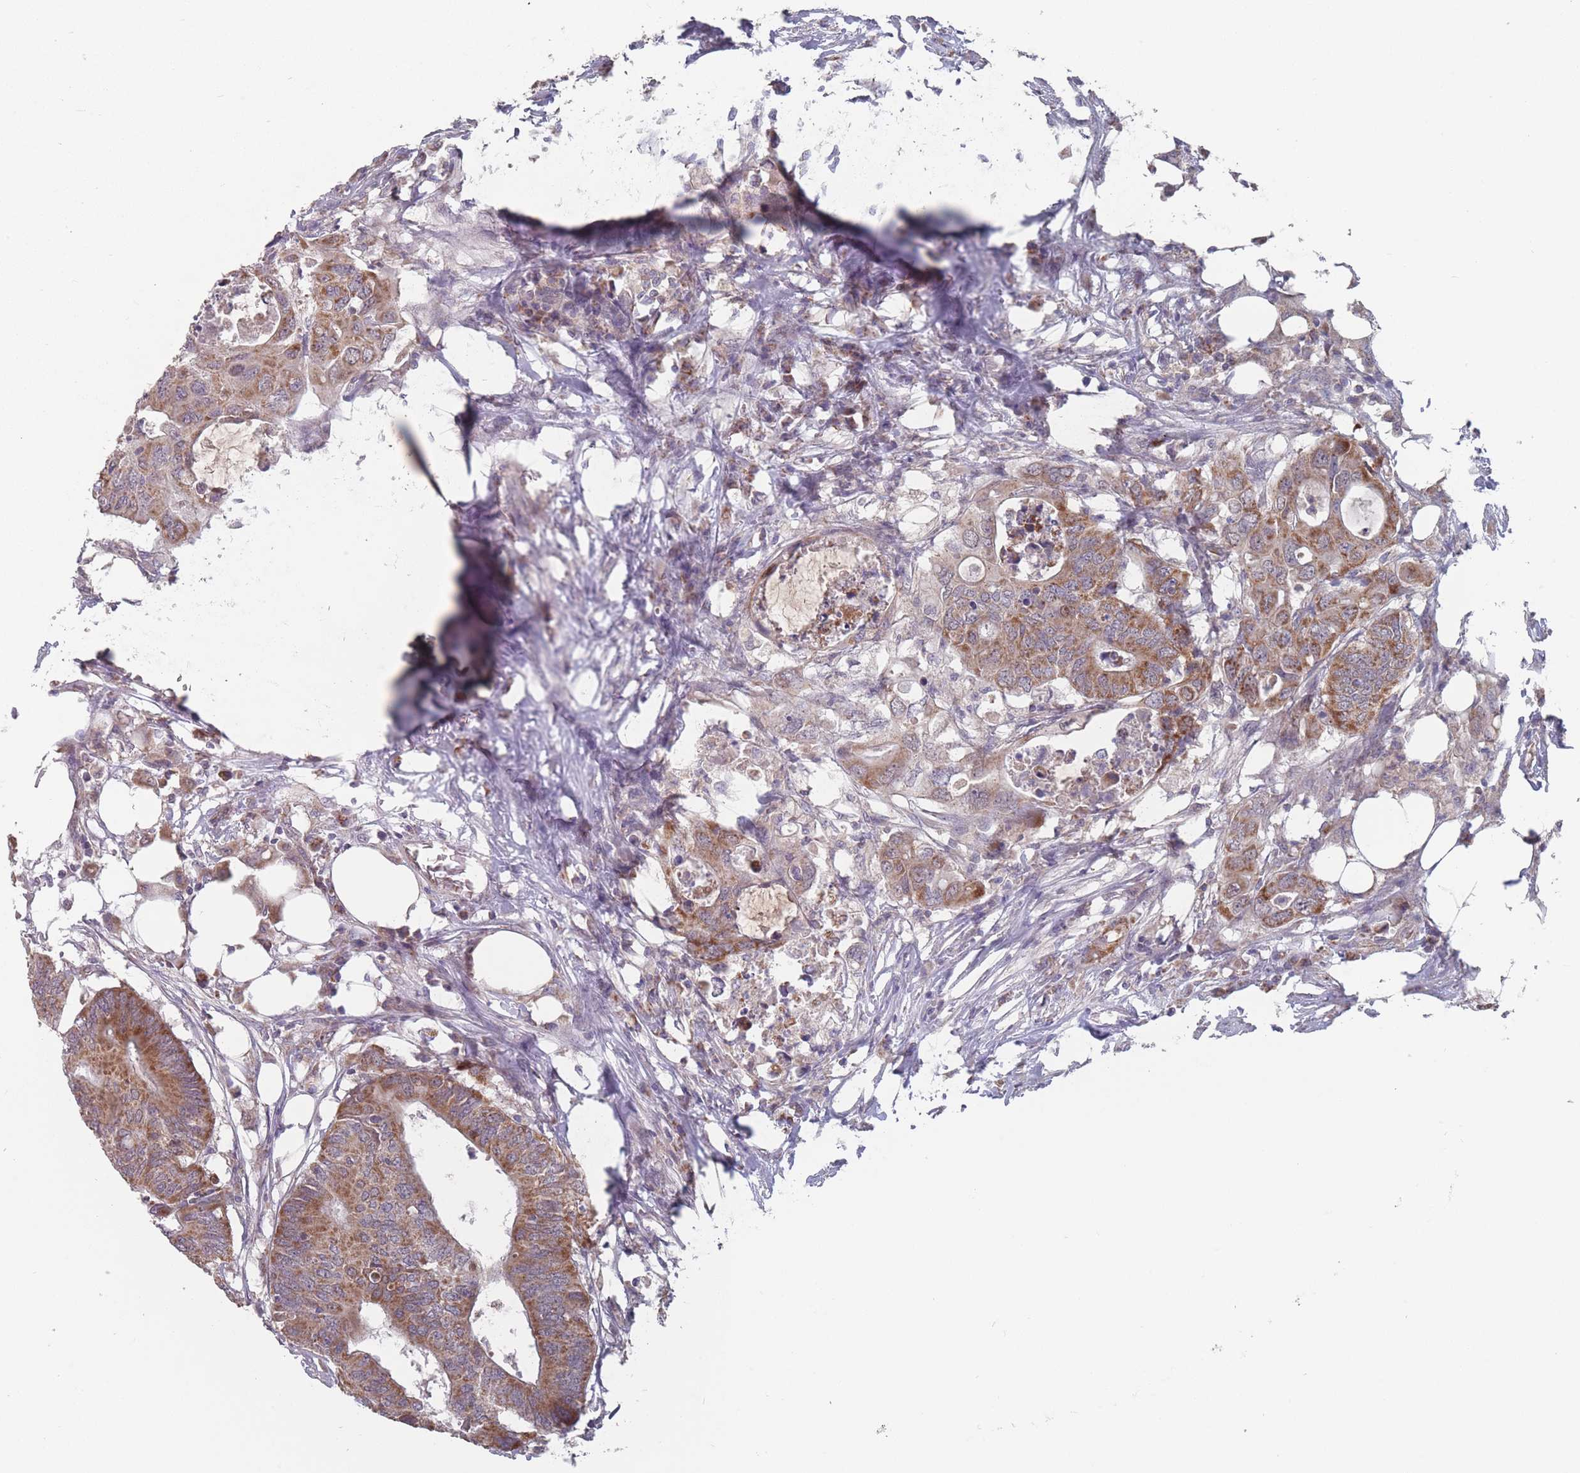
{"staining": {"intensity": "moderate", "quantity": ">75%", "location": "cytoplasmic/membranous"}, "tissue": "colorectal cancer", "cell_type": "Tumor cells", "image_type": "cancer", "snomed": [{"axis": "morphology", "description": "Adenocarcinoma, NOS"}, {"axis": "topography", "description": "Colon"}], "caption": "Immunohistochemistry of colorectal adenocarcinoma exhibits medium levels of moderate cytoplasmic/membranous staining in approximately >75% of tumor cells.", "gene": "PEX7", "patient": {"sex": "male", "age": 71}}